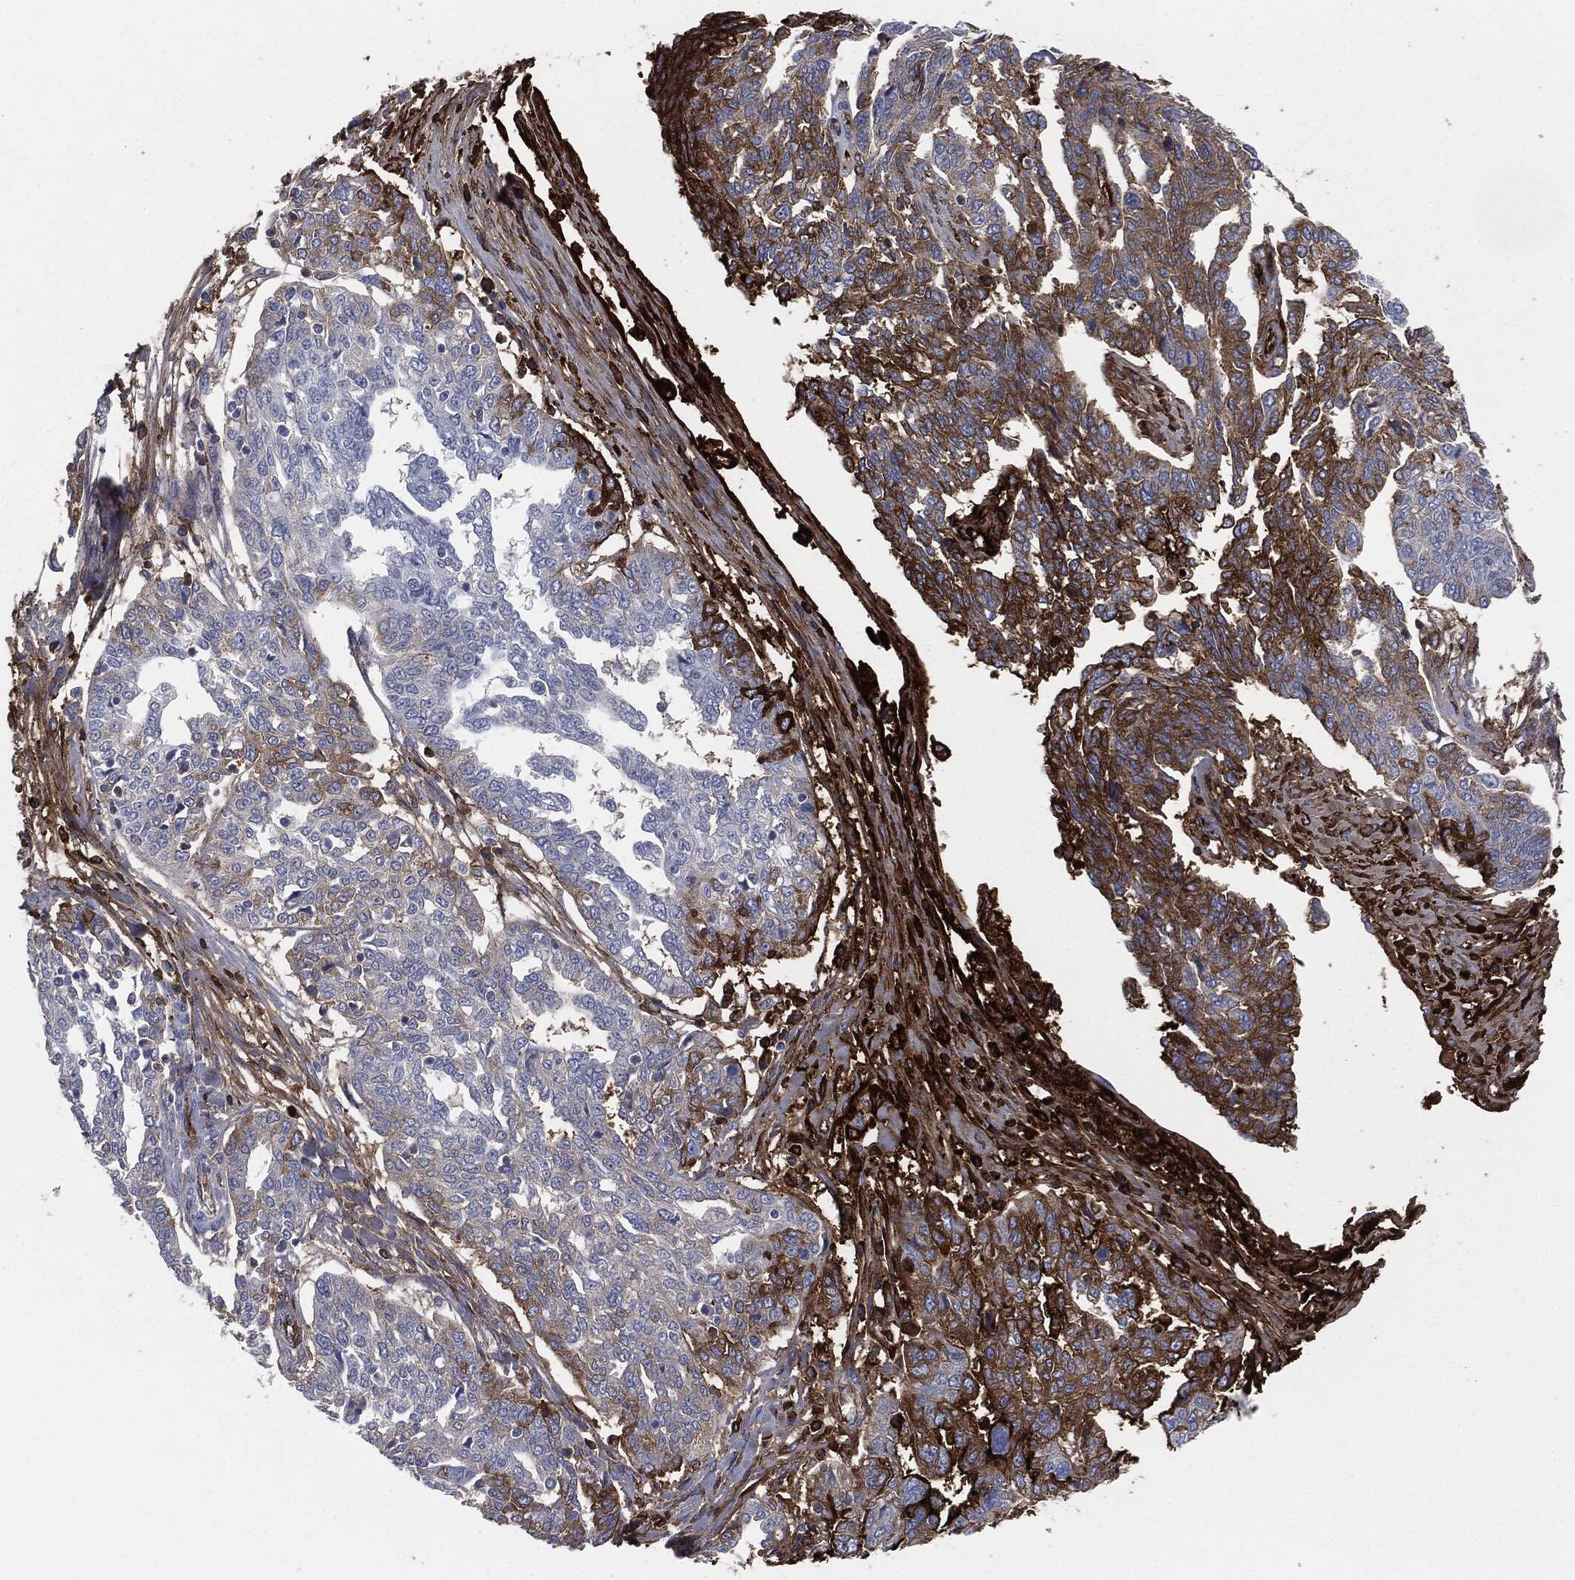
{"staining": {"intensity": "strong", "quantity": "<25%", "location": "cytoplasmic/membranous"}, "tissue": "ovarian cancer", "cell_type": "Tumor cells", "image_type": "cancer", "snomed": [{"axis": "morphology", "description": "Cystadenocarcinoma, serous, NOS"}, {"axis": "topography", "description": "Ovary"}], "caption": "Immunohistochemistry (IHC) photomicrograph of ovarian cancer stained for a protein (brown), which displays medium levels of strong cytoplasmic/membranous positivity in approximately <25% of tumor cells.", "gene": "APOB", "patient": {"sex": "female", "age": 67}}